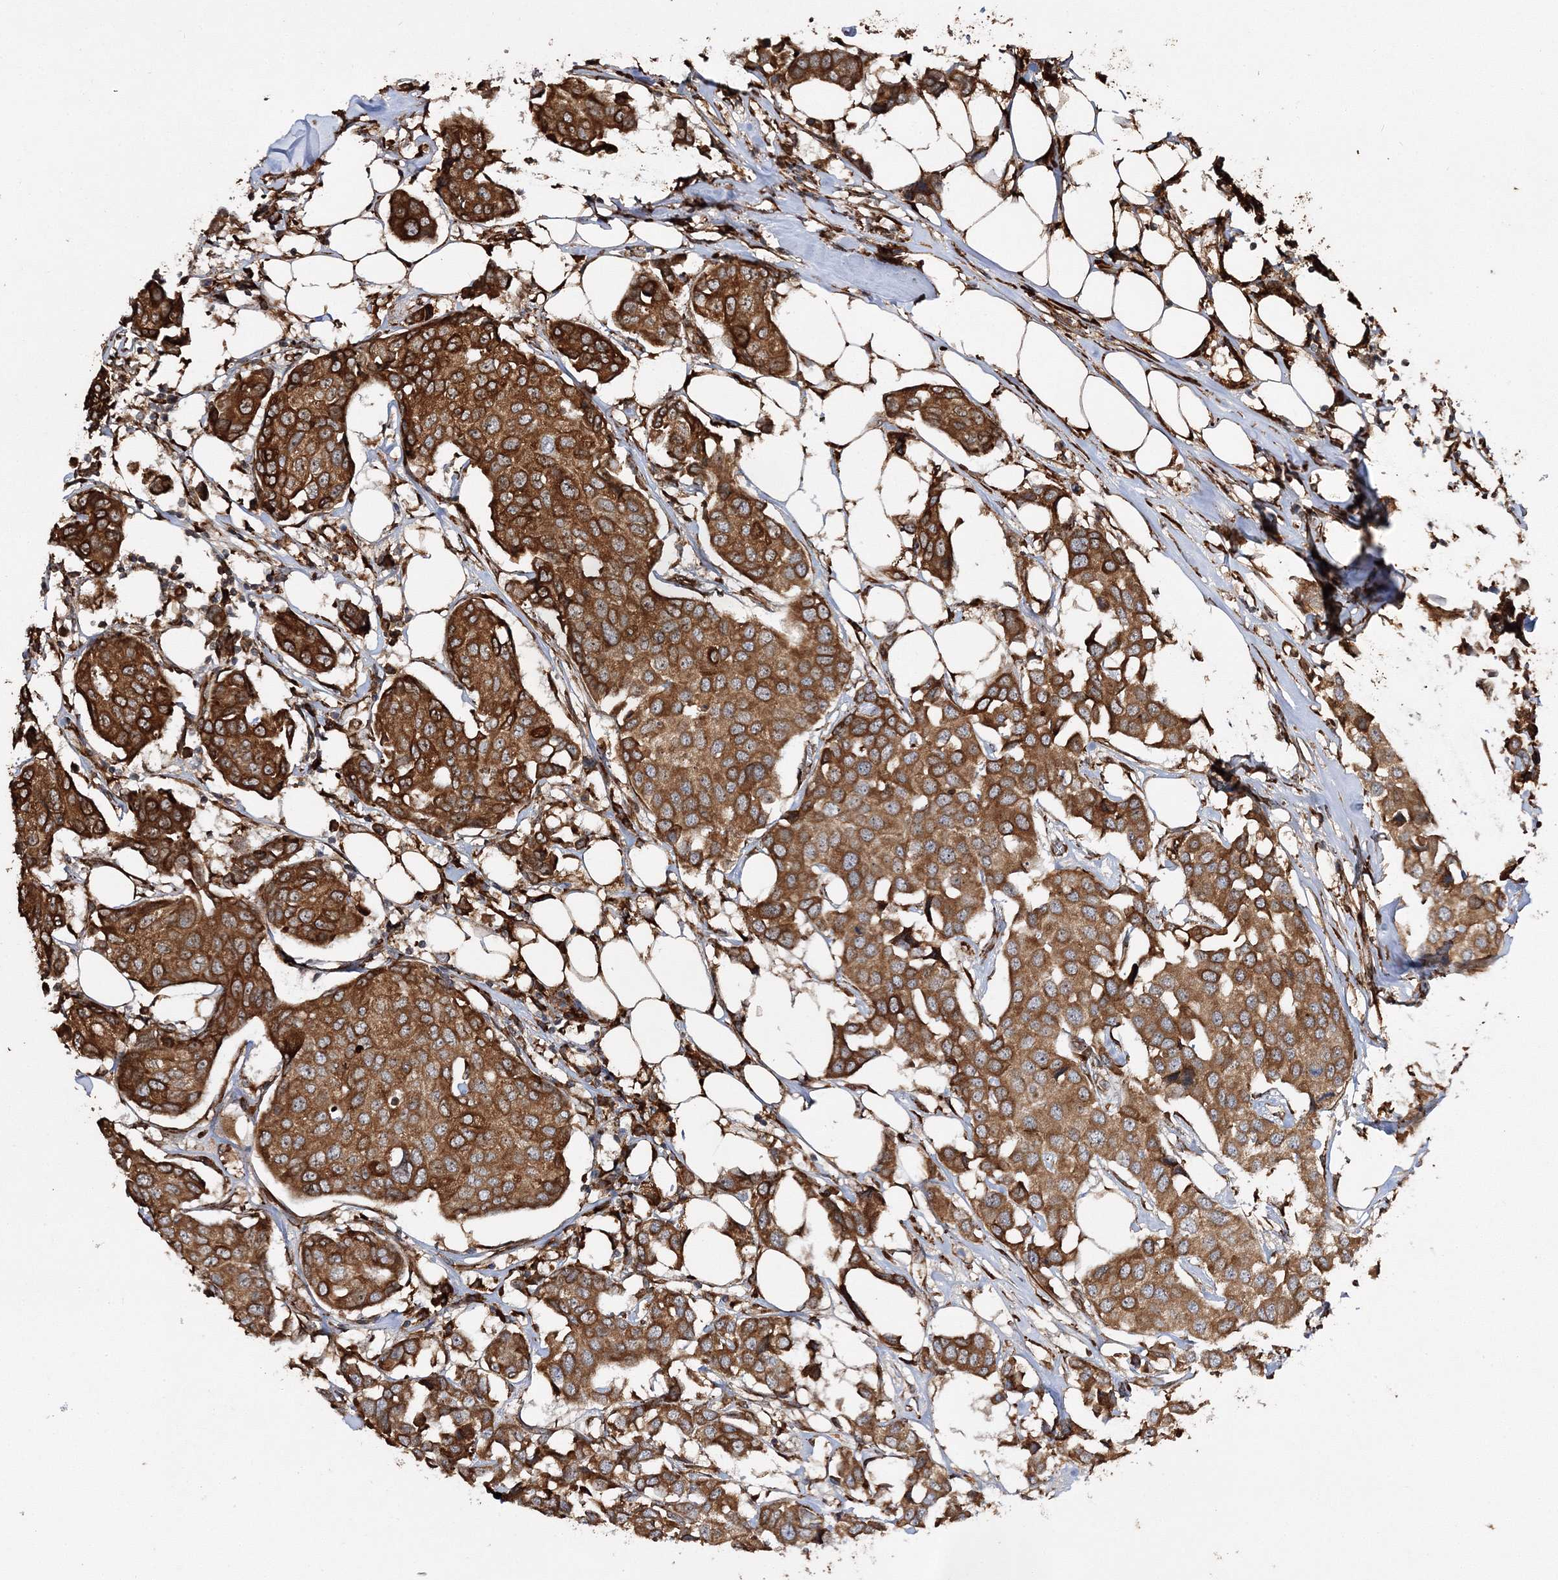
{"staining": {"intensity": "strong", "quantity": ">75%", "location": "cytoplasmic/membranous"}, "tissue": "breast cancer", "cell_type": "Tumor cells", "image_type": "cancer", "snomed": [{"axis": "morphology", "description": "Duct carcinoma"}, {"axis": "topography", "description": "Breast"}], "caption": "Breast cancer stained for a protein (brown) displays strong cytoplasmic/membranous positive positivity in about >75% of tumor cells.", "gene": "SCRN3", "patient": {"sex": "female", "age": 80}}